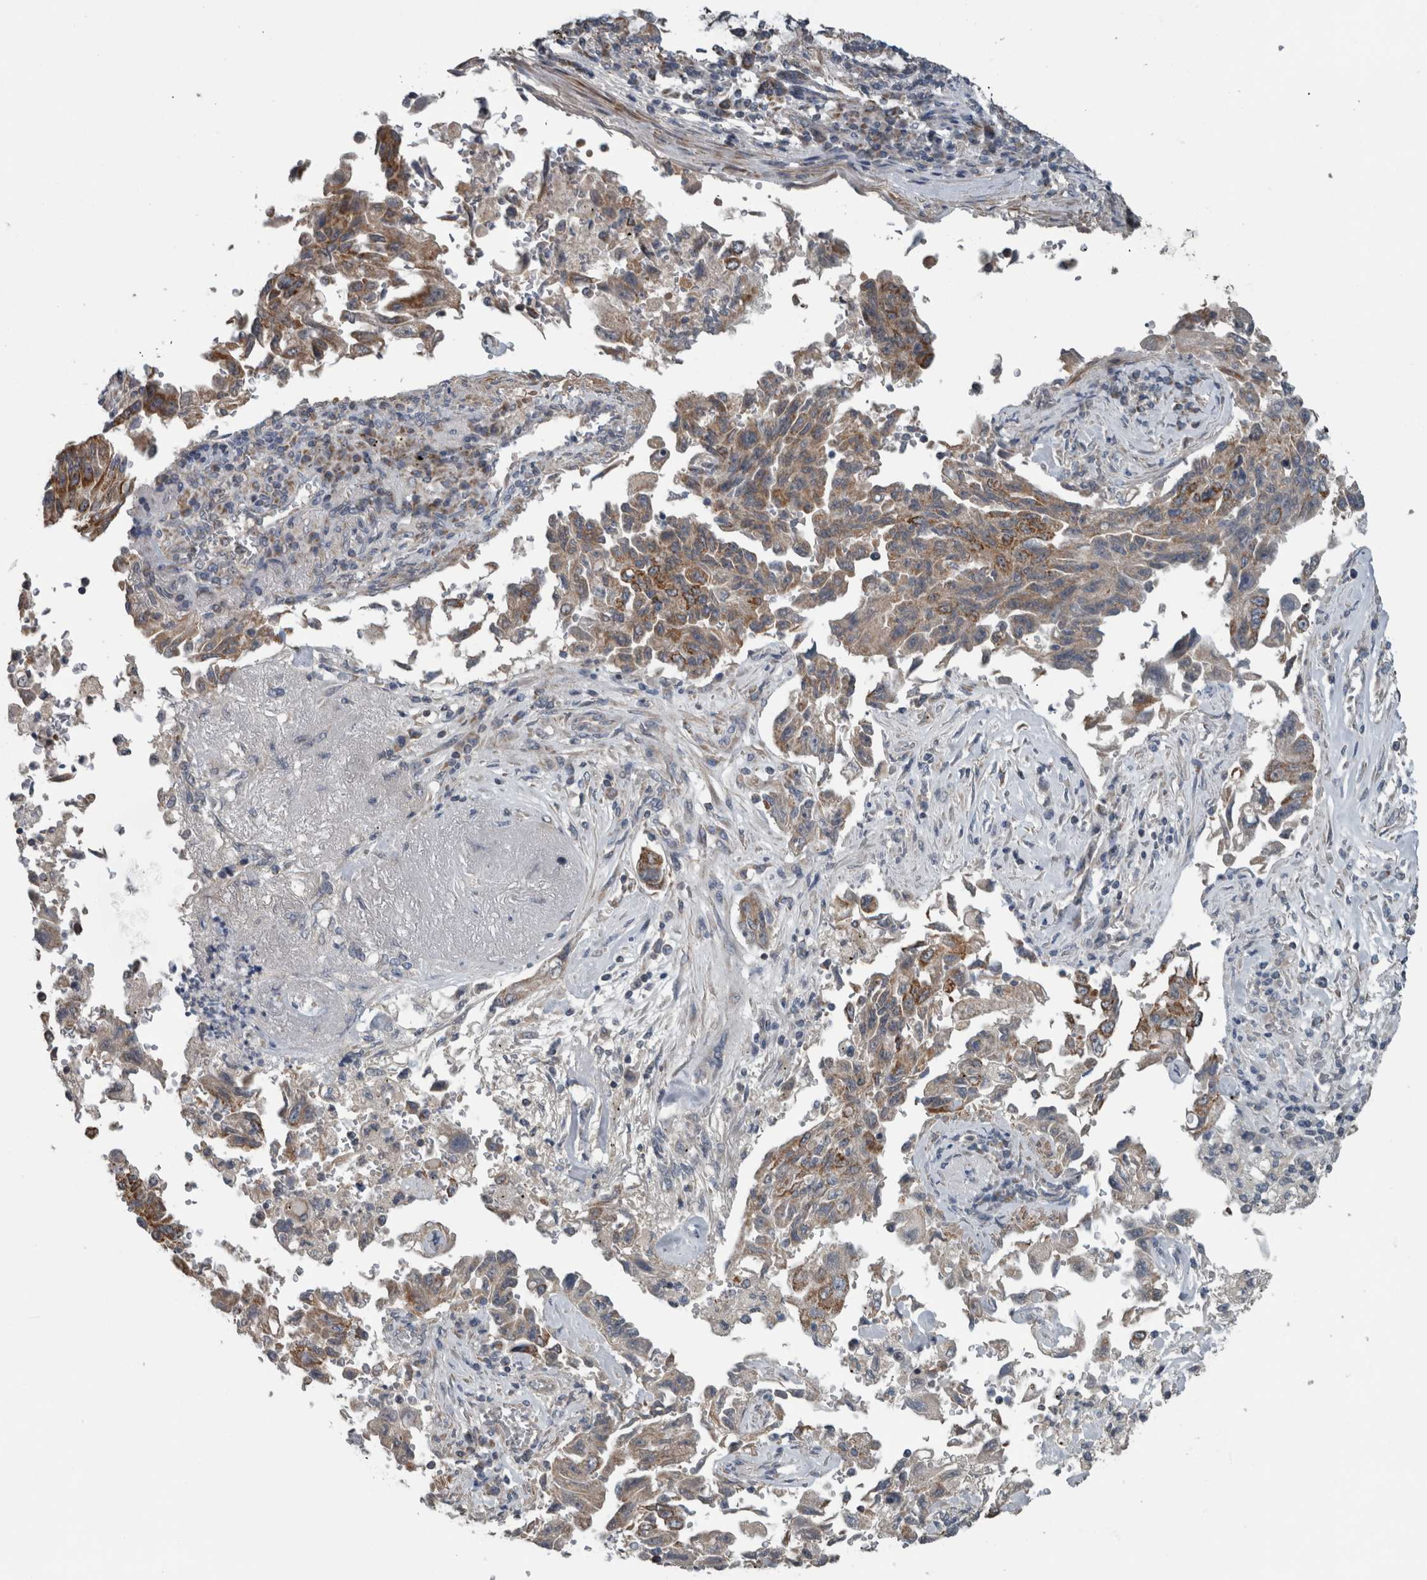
{"staining": {"intensity": "moderate", "quantity": "<25%", "location": "cytoplasmic/membranous"}, "tissue": "lung cancer", "cell_type": "Tumor cells", "image_type": "cancer", "snomed": [{"axis": "morphology", "description": "Adenocarcinoma, NOS"}, {"axis": "topography", "description": "Lung"}], "caption": "Adenocarcinoma (lung) stained for a protein (brown) shows moderate cytoplasmic/membranous positive positivity in approximately <25% of tumor cells.", "gene": "ARMC1", "patient": {"sex": "female", "age": 51}}